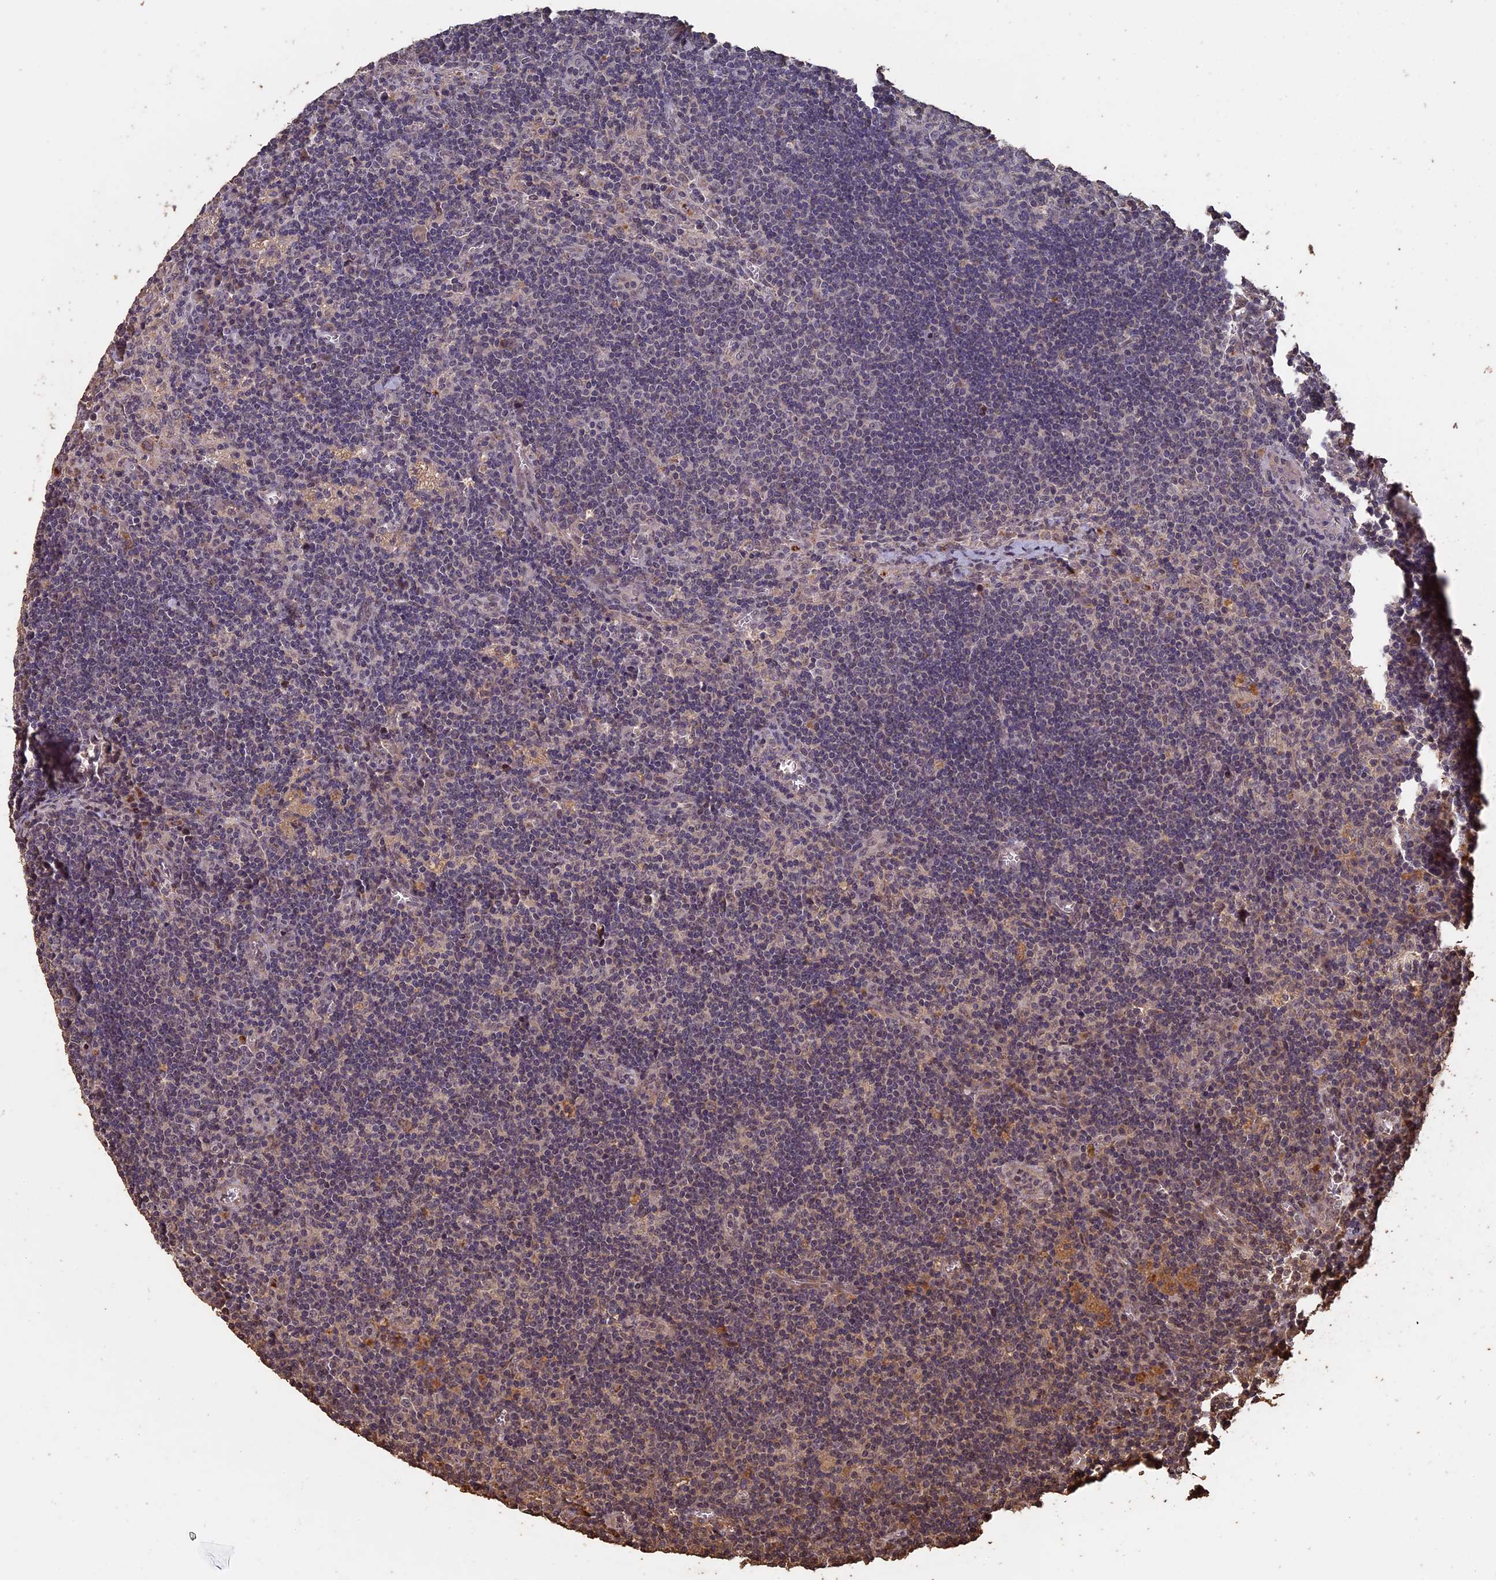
{"staining": {"intensity": "negative", "quantity": "none", "location": "none"}, "tissue": "lymph node", "cell_type": "Germinal center cells", "image_type": "normal", "snomed": [{"axis": "morphology", "description": "Normal tissue, NOS"}, {"axis": "topography", "description": "Lymph node"}], "caption": "The micrograph shows no significant positivity in germinal center cells of lymph node. (DAB (3,3'-diaminobenzidine) immunohistochemistry with hematoxylin counter stain).", "gene": "HUNK", "patient": {"sex": "male", "age": 58}}